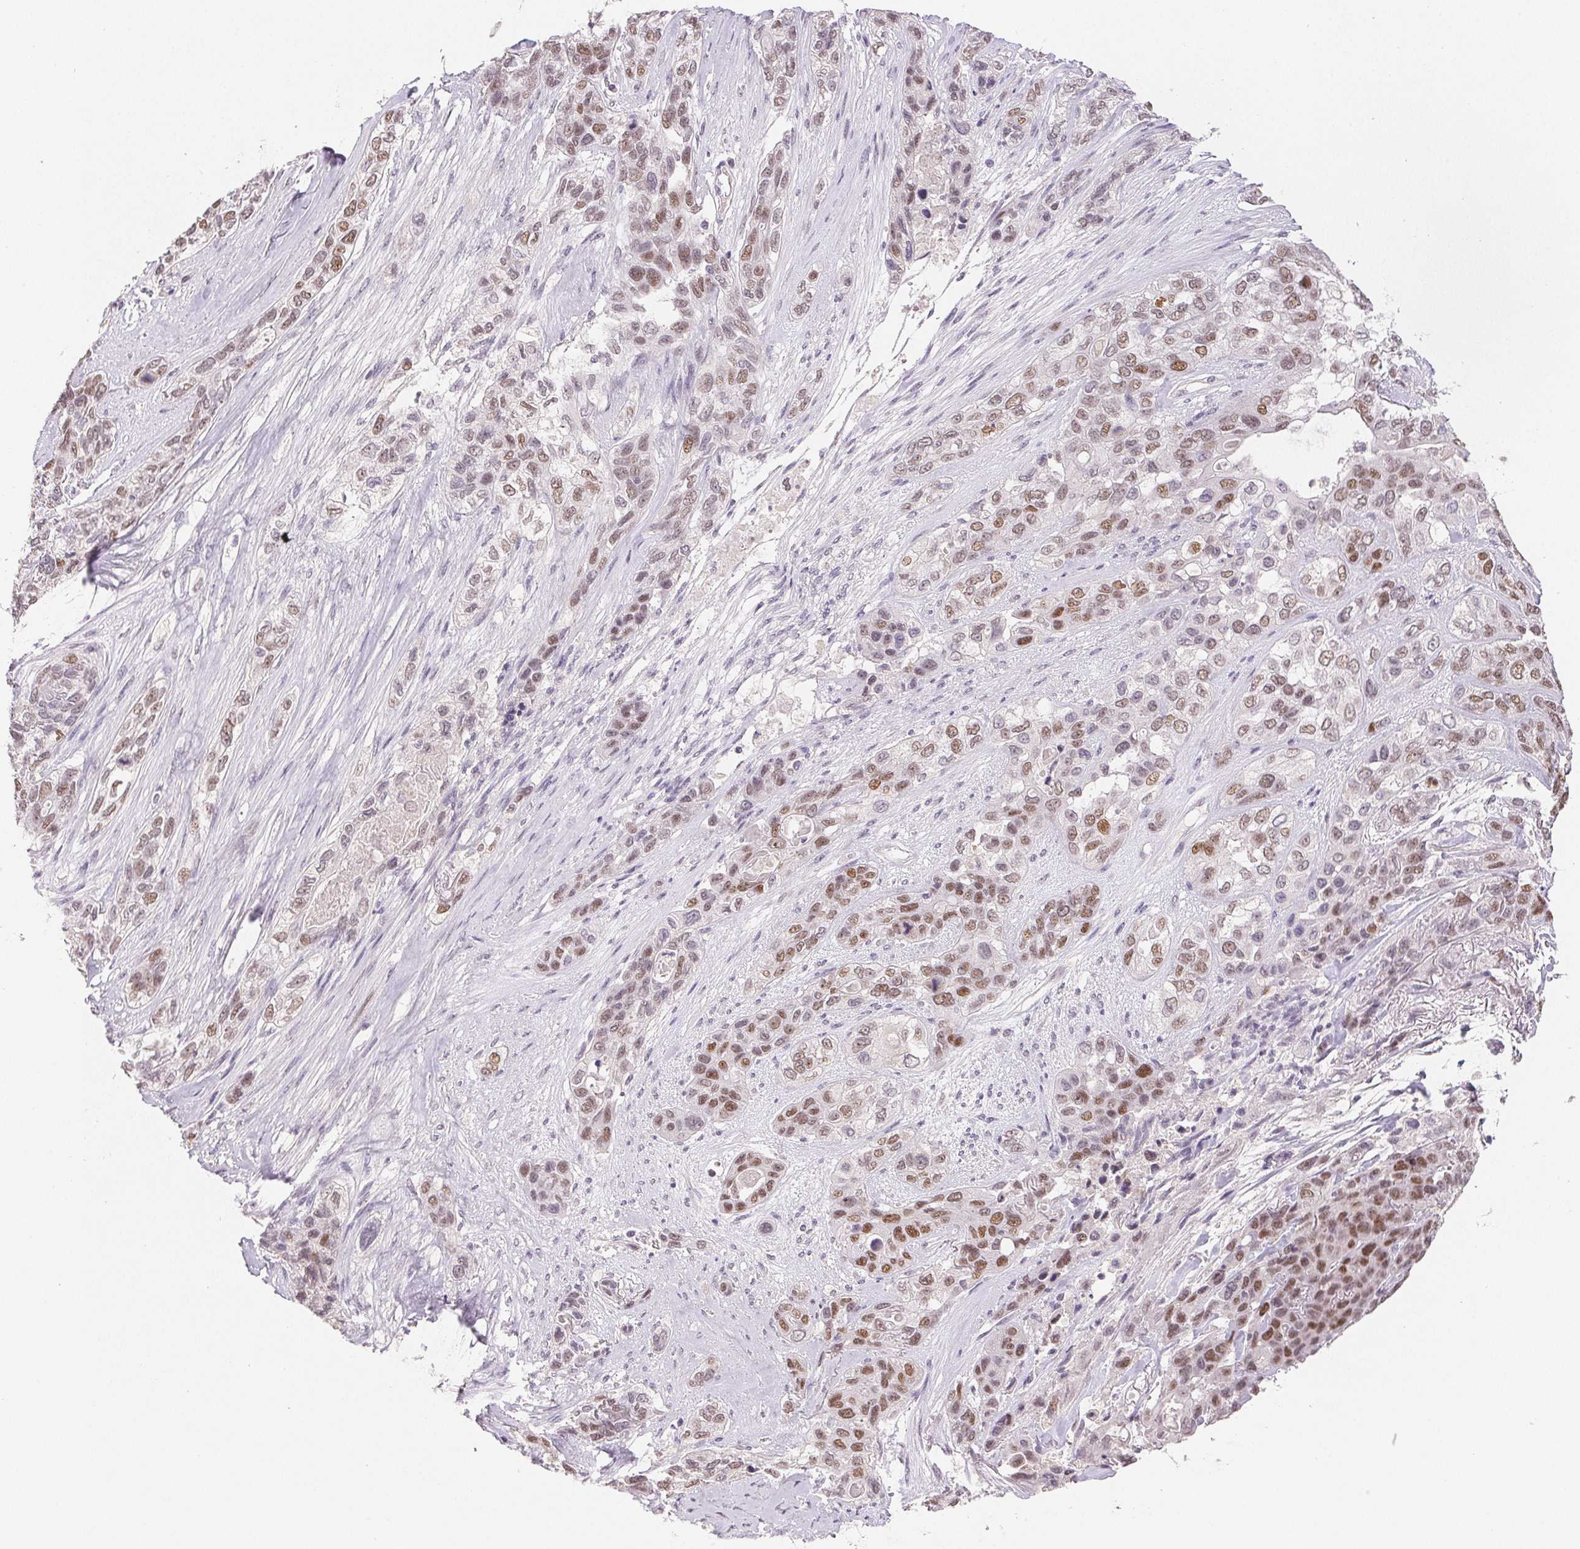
{"staining": {"intensity": "moderate", "quantity": ">75%", "location": "nuclear"}, "tissue": "lung cancer", "cell_type": "Tumor cells", "image_type": "cancer", "snomed": [{"axis": "morphology", "description": "Squamous cell carcinoma, NOS"}, {"axis": "topography", "description": "Lung"}], "caption": "IHC of human squamous cell carcinoma (lung) displays medium levels of moderate nuclear expression in approximately >75% of tumor cells.", "gene": "POLR3G", "patient": {"sex": "female", "age": 70}}